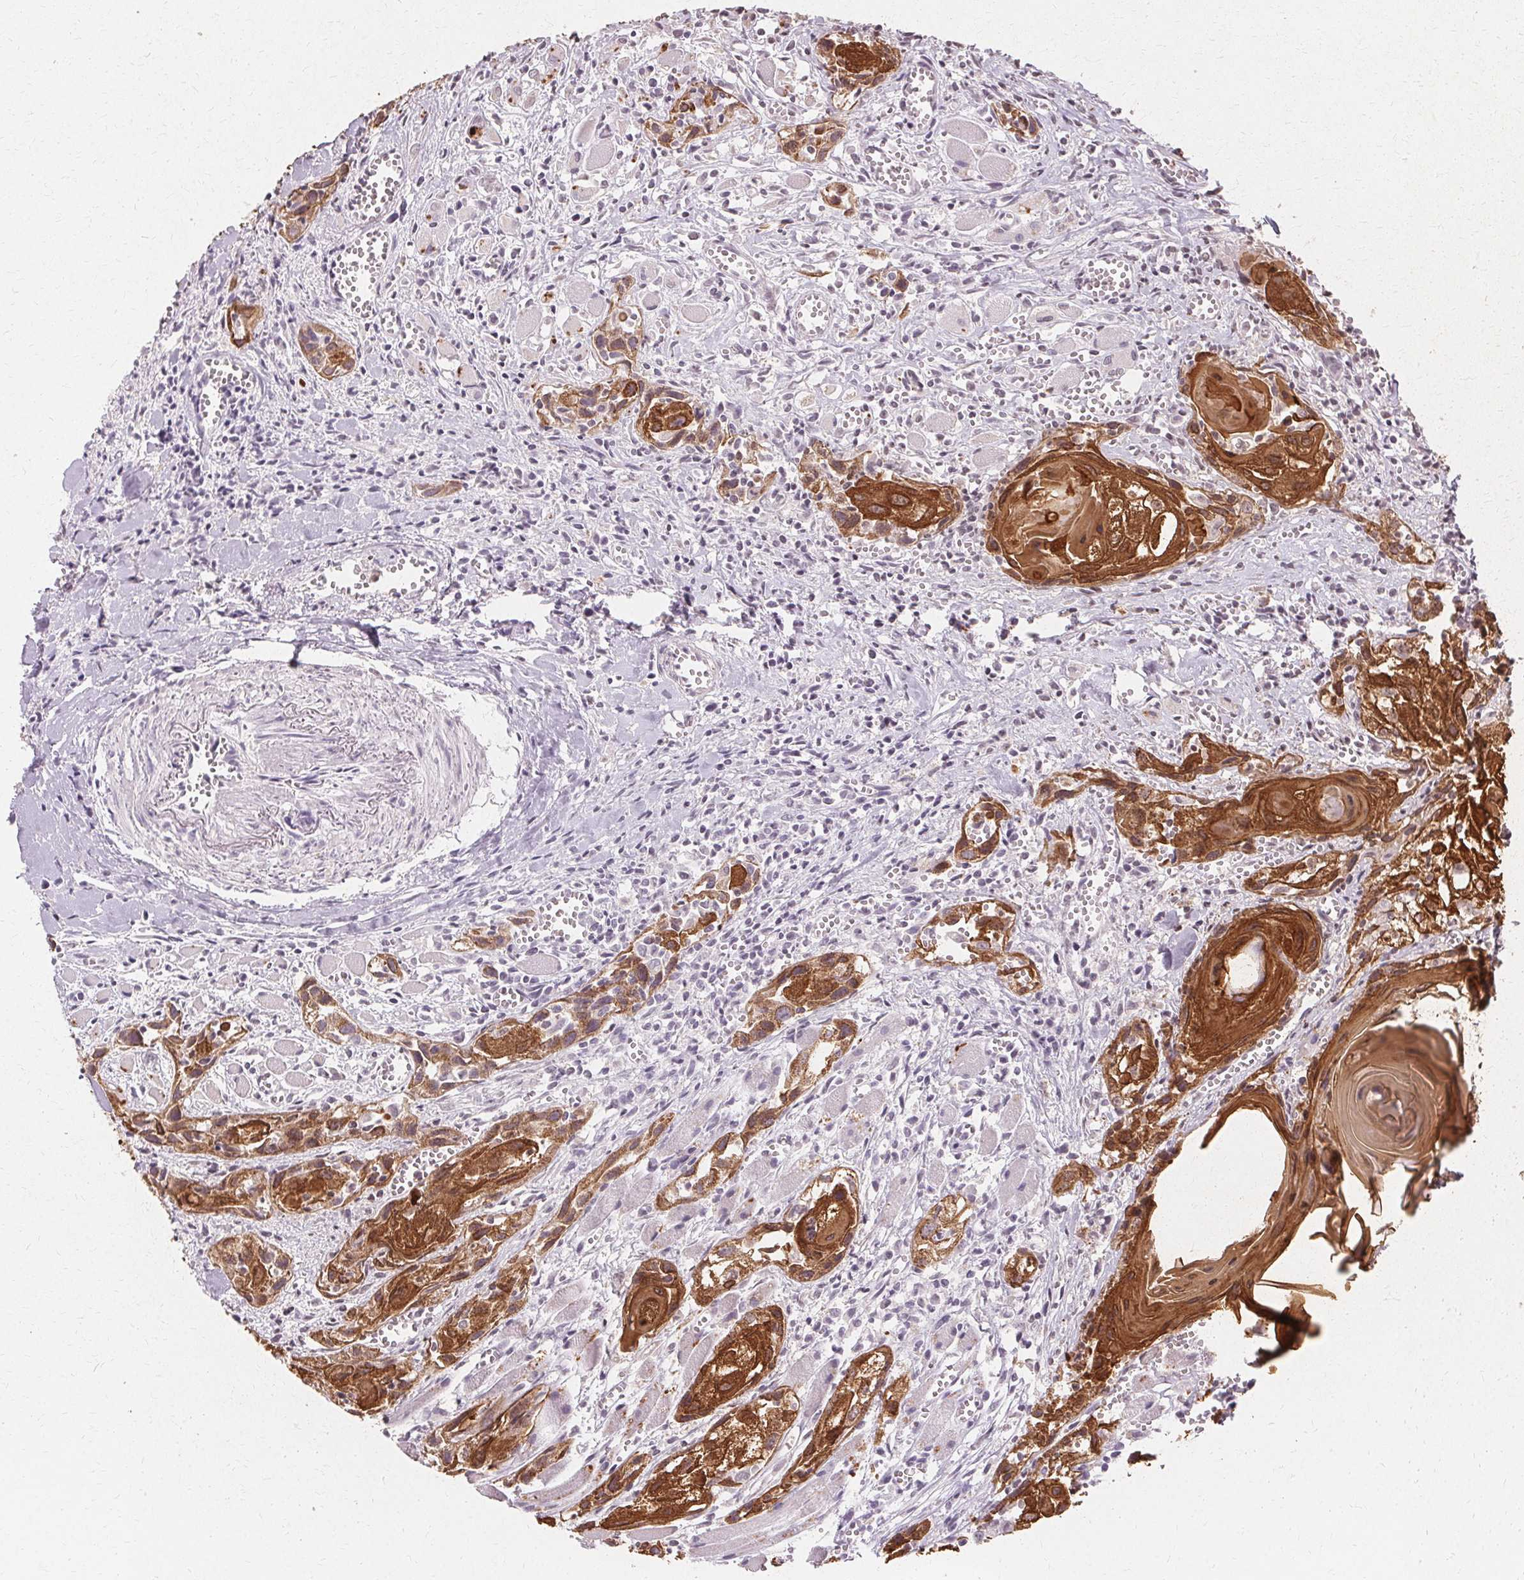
{"staining": {"intensity": "strong", "quantity": ">75%", "location": "cytoplasmic/membranous"}, "tissue": "head and neck cancer", "cell_type": "Tumor cells", "image_type": "cancer", "snomed": [{"axis": "morphology", "description": "Squamous cell carcinoma, NOS"}, {"axis": "topography", "description": "Head-Neck"}], "caption": "Protein expression analysis of squamous cell carcinoma (head and neck) exhibits strong cytoplasmic/membranous staining in approximately >75% of tumor cells. Nuclei are stained in blue.", "gene": "KRT6C", "patient": {"sex": "female", "age": 80}}